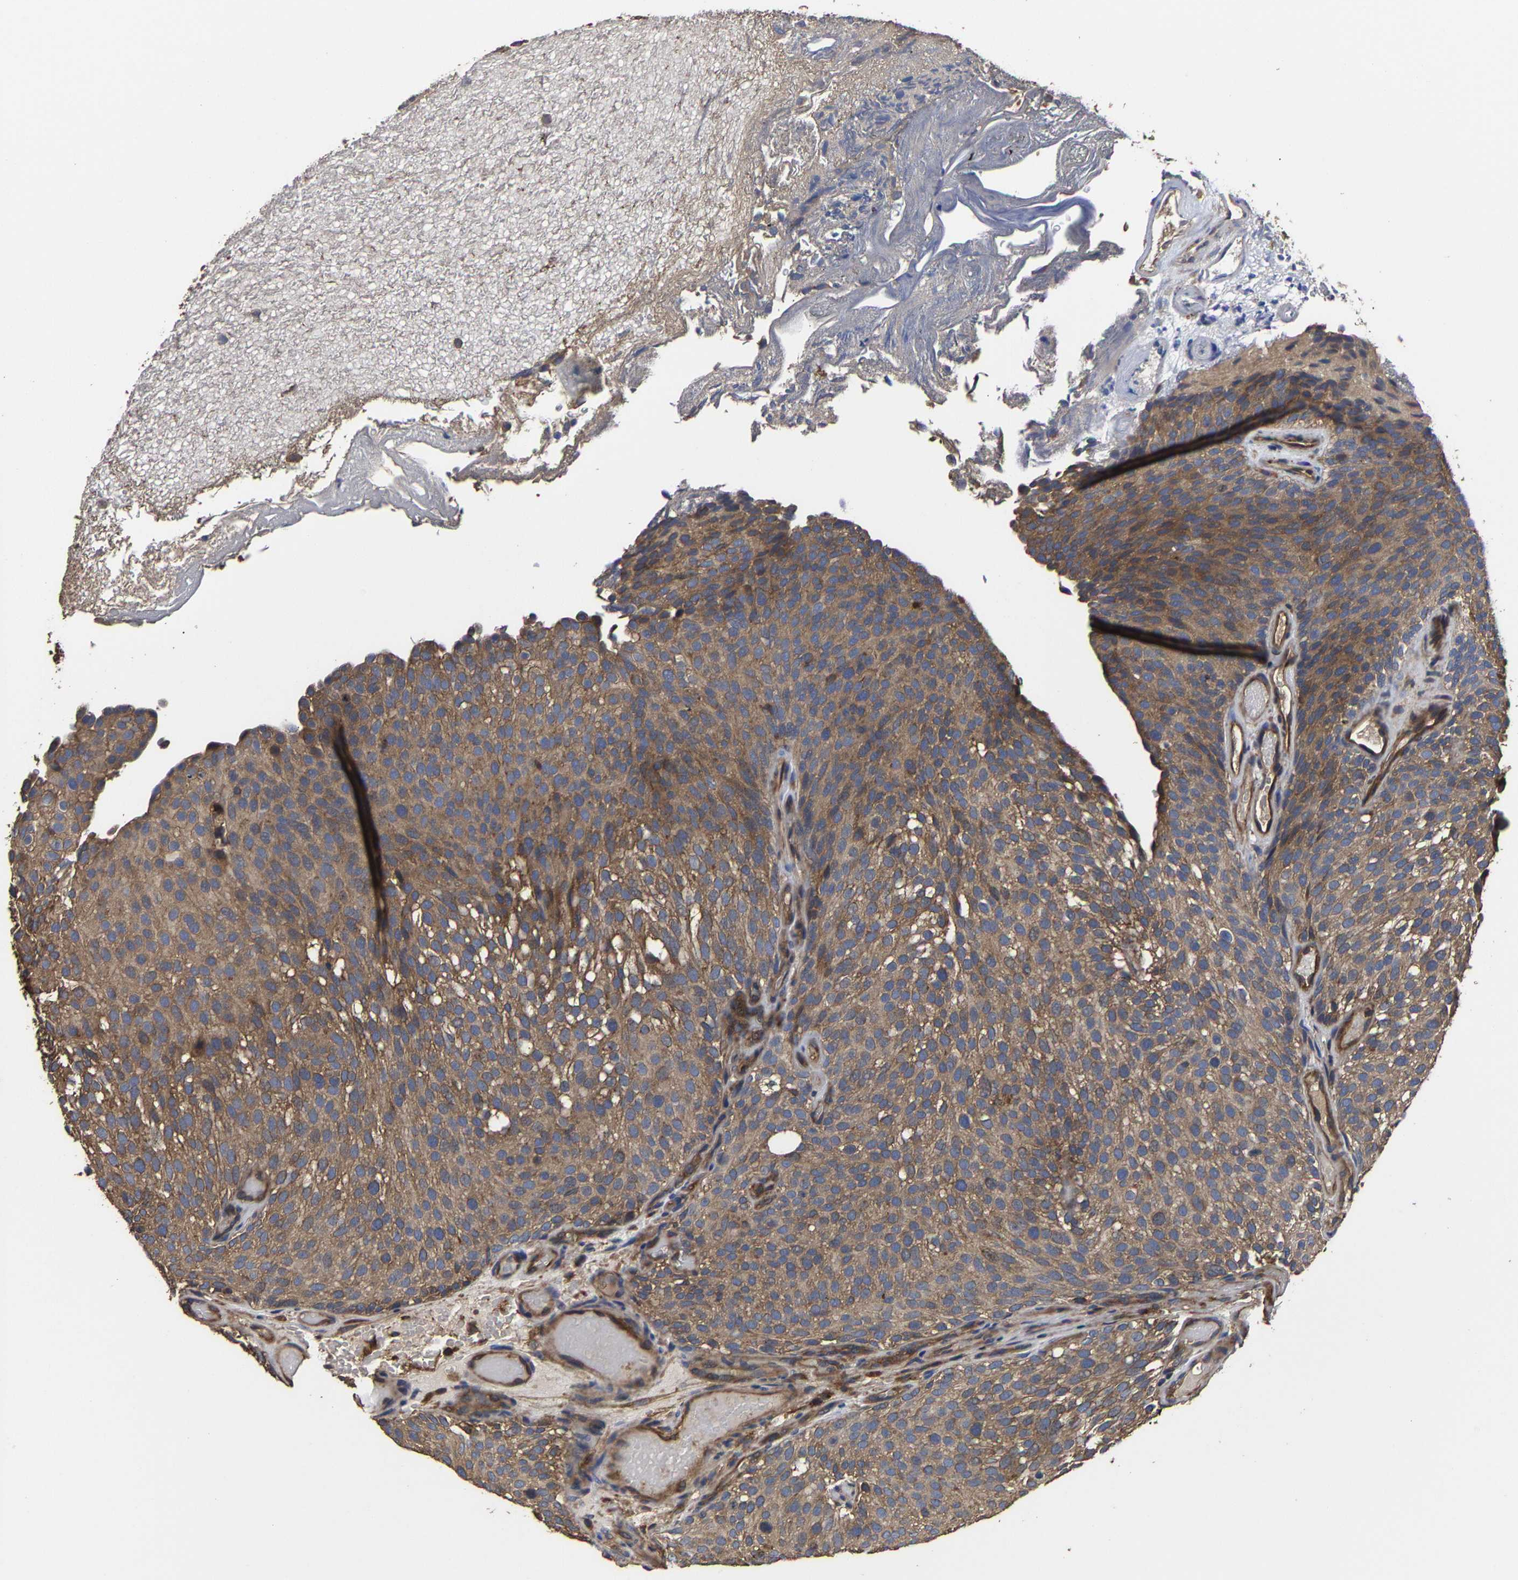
{"staining": {"intensity": "moderate", "quantity": ">75%", "location": "cytoplasmic/membranous"}, "tissue": "urothelial cancer", "cell_type": "Tumor cells", "image_type": "cancer", "snomed": [{"axis": "morphology", "description": "Urothelial carcinoma, Low grade"}, {"axis": "topography", "description": "Urinary bladder"}], "caption": "Moderate cytoplasmic/membranous positivity is identified in approximately >75% of tumor cells in urothelial cancer.", "gene": "ITCH", "patient": {"sex": "male", "age": 78}}